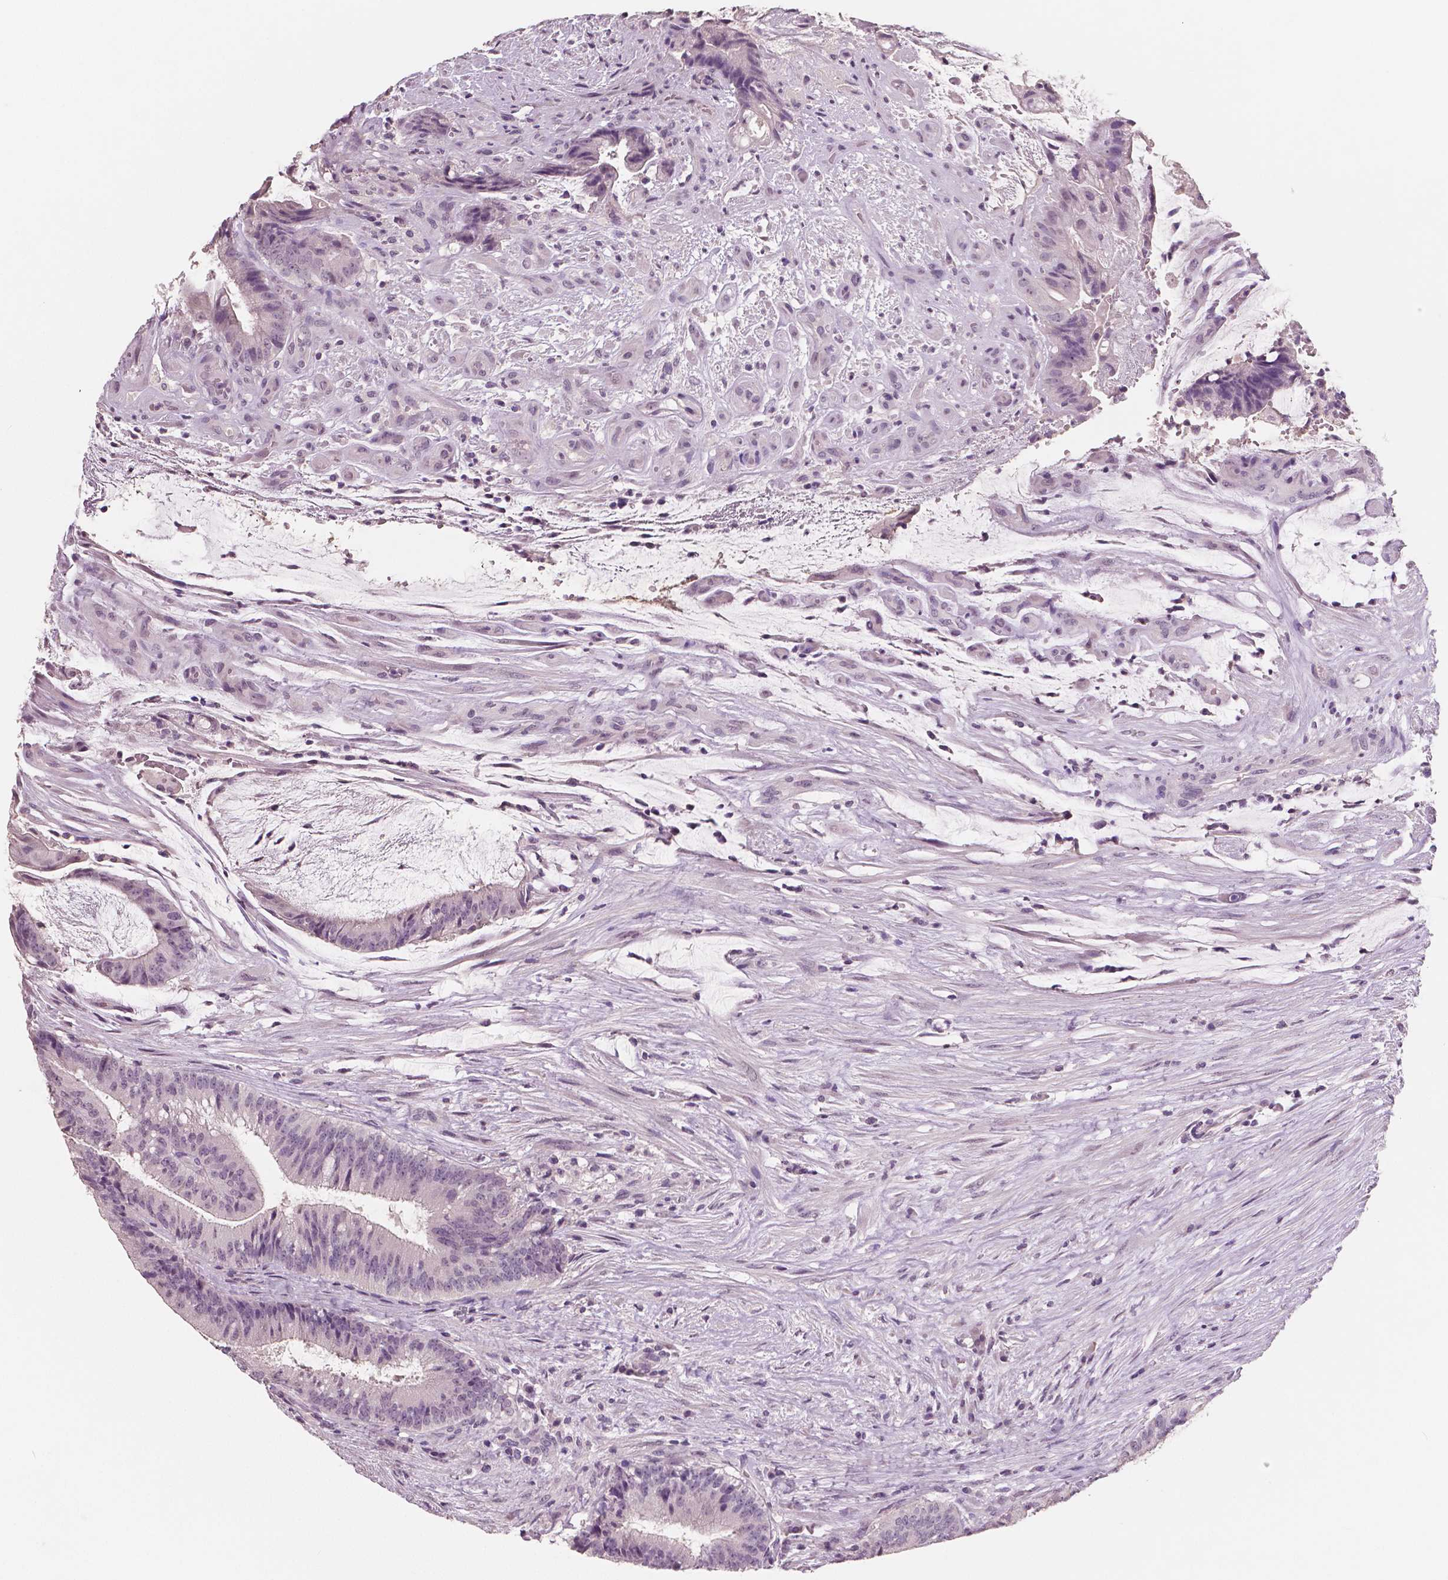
{"staining": {"intensity": "negative", "quantity": "none", "location": "none"}, "tissue": "colorectal cancer", "cell_type": "Tumor cells", "image_type": "cancer", "snomed": [{"axis": "morphology", "description": "Adenocarcinoma, NOS"}, {"axis": "topography", "description": "Colon"}], "caption": "This is an immunohistochemistry photomicrograph of colorectal cancer. There is no positivity in tumor cells.", "gene": "NECAB1", "patient": {"sex": "female", "age": 43}}